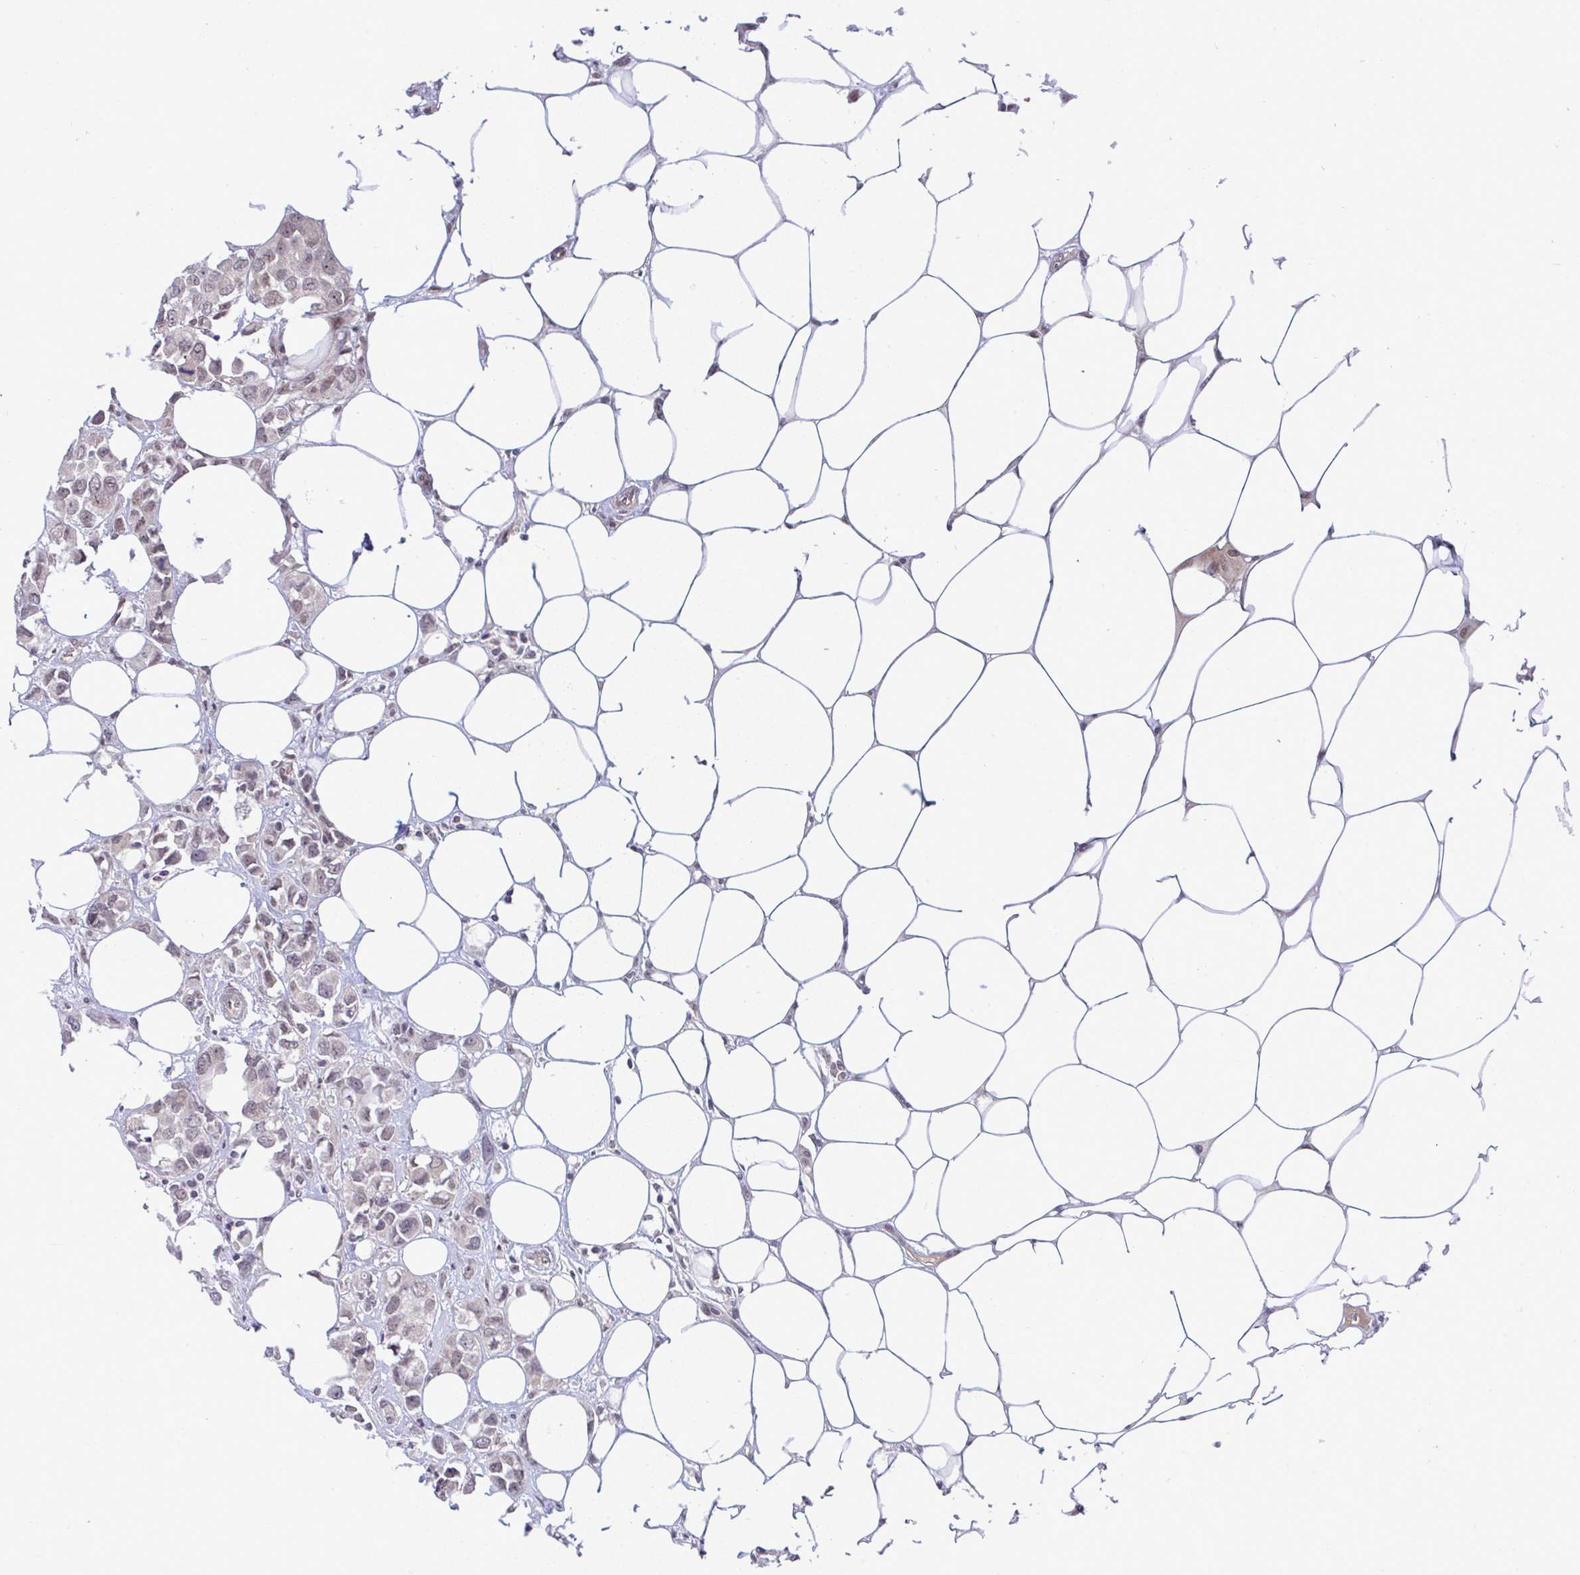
{"staining": {"intensity": "weak", "quantity": "25%-75%", "location": "nuclear"}, "tissue": "breast cancer", "cell_type": "Tumor cells", "image_type": "cancer", "snomed": [{"axis": "morphology", "description": "Lobular carcinoma"}, {"axis": "topography", "description": "Breast"}], "caption": "Immunohistochemical staining of lobular carcinoma (breast) reveals low levels of weak nuclear protein positivity in about 25%-75% of tumor cells.", "gene": "C9orf64", "patient": {"sex": "female", "age": 91}}